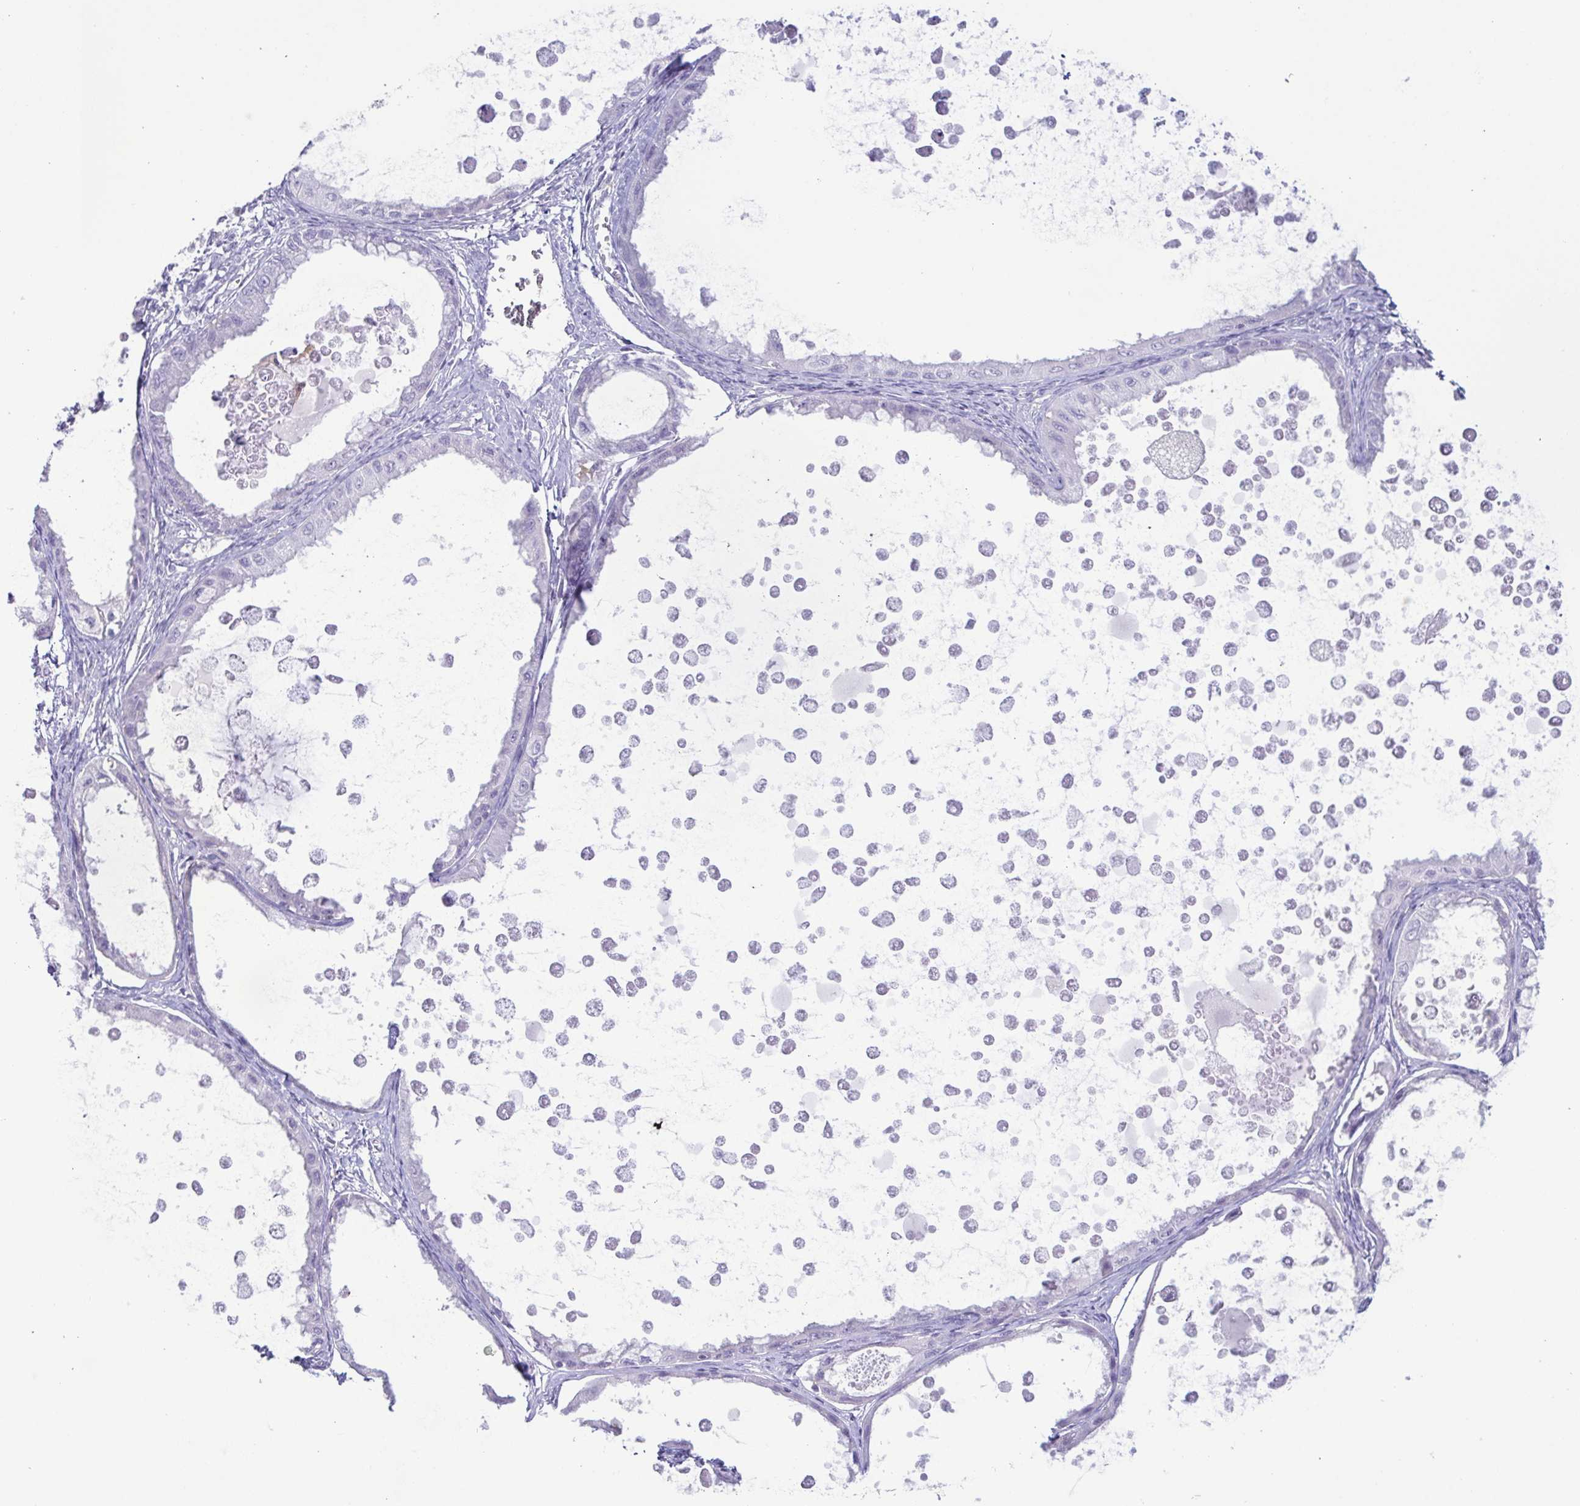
{"staining": {"intensity": "negative", "quantity": "none", "location": "none"}, "tissue": "ovarian cancer", "cell_type": "Tumor cells", "image_type": "cancer", "snomed": [{"axis": "morphology", "description": "Cystadenocarcinoma, mucinous, NOS"}, {"axis": "topography", "description": "Ovary"}], "caption": "The immunohistochemistry (IHC) micrograph has no significant staining in tumor cells of ovarian mucinous cystadenocarcinoma tissue.", "gene": "ATP6V1G2", "patient": {"sex": "female", "age": 64}}